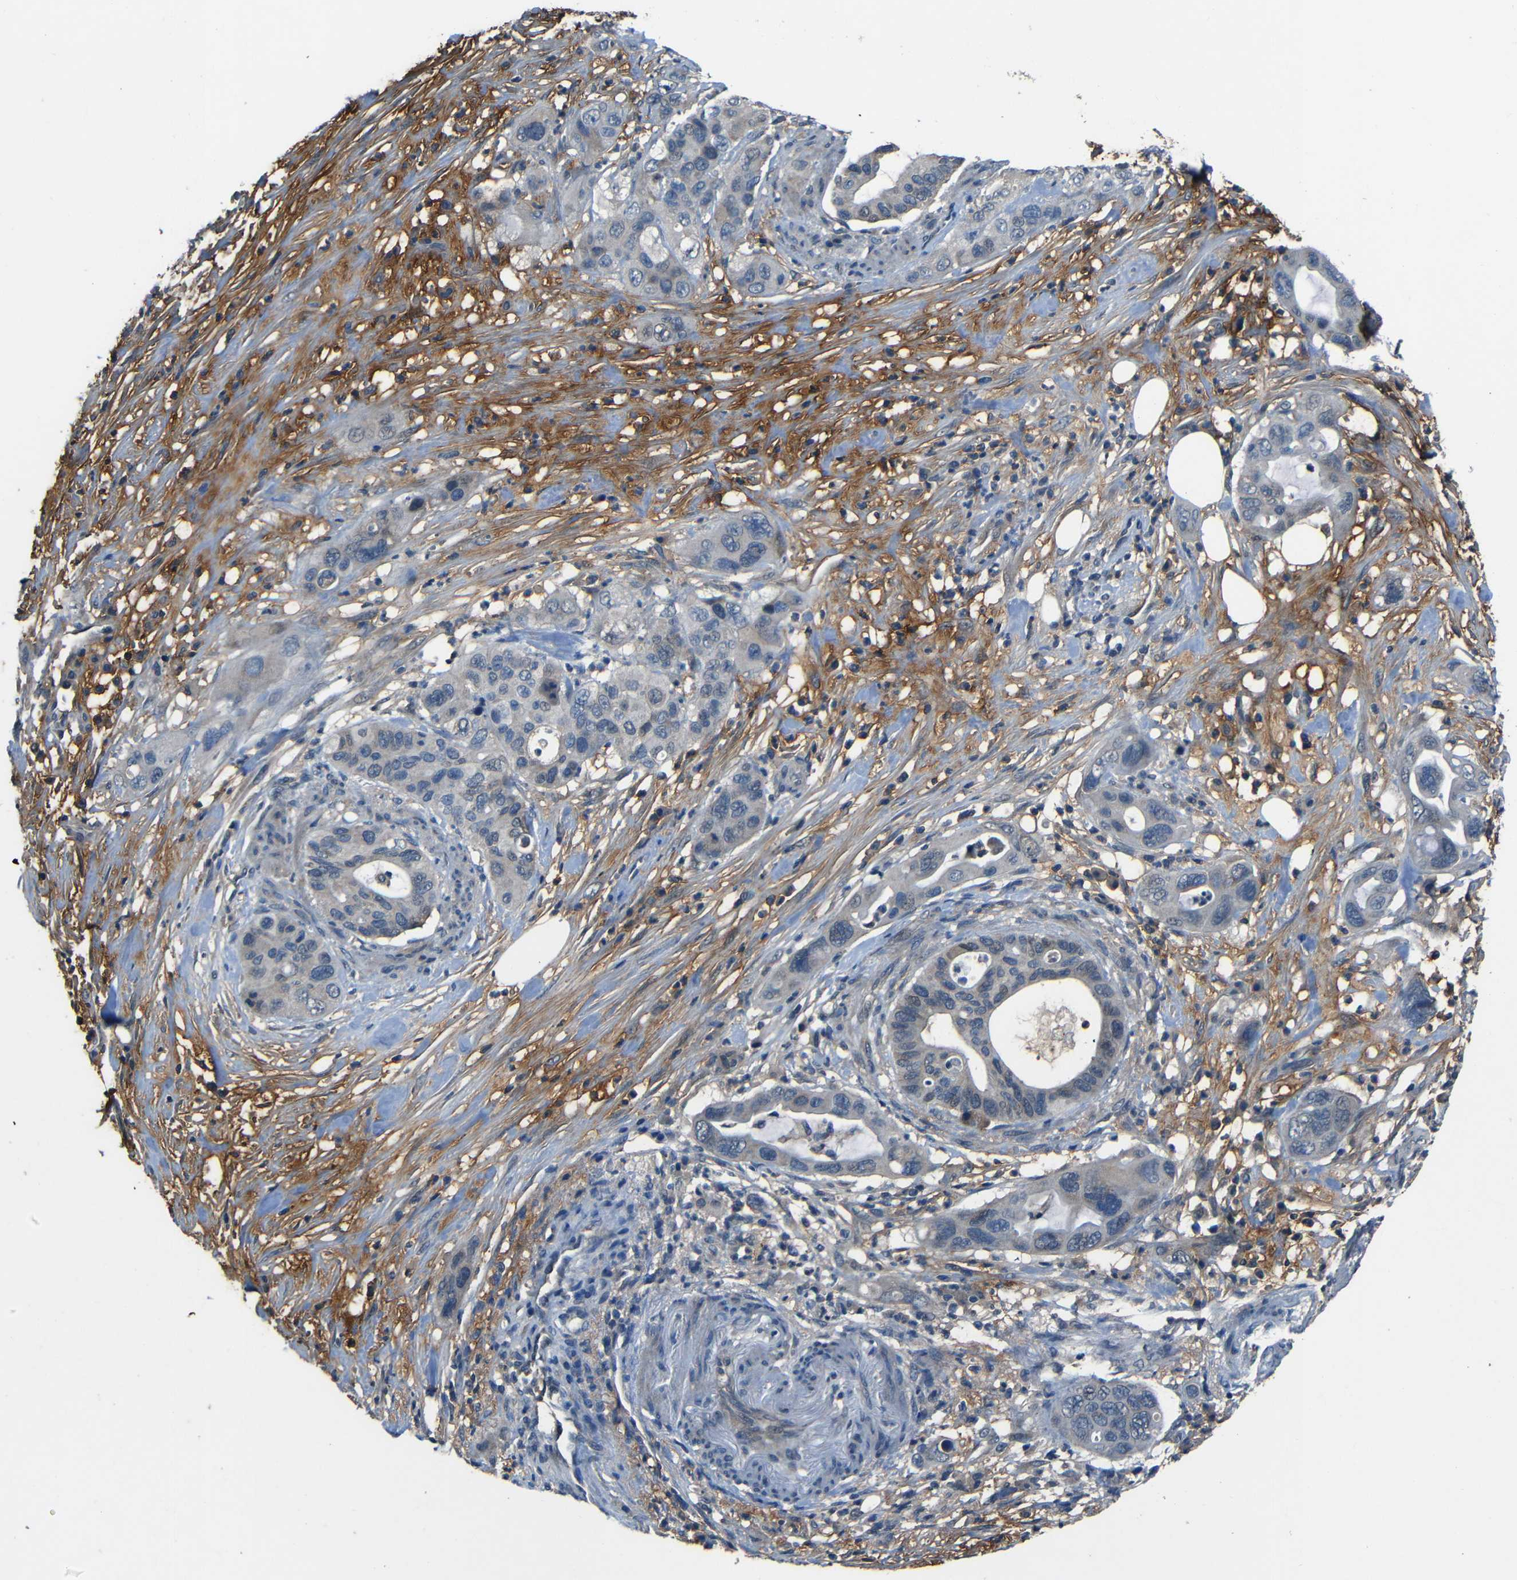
{"staining": {"intensity": "negative", "quantity": "none", "location": "none"}, "tissue": "pancreatic cancer", "cell_type": "Tumor cells", "image_type": "cancer", "snomed": [{"axis": "morphology", "description": "Adenocarcinoma, NOS"}, {"axis": "topography", "description": "Pancreas"}], "caption": "Protein analysis of pancreatic adenocarcinoma demonstrates no significant staining in tumor cells.", "gene": "SLA", "patient": {"sex": "female", "age": 71}}